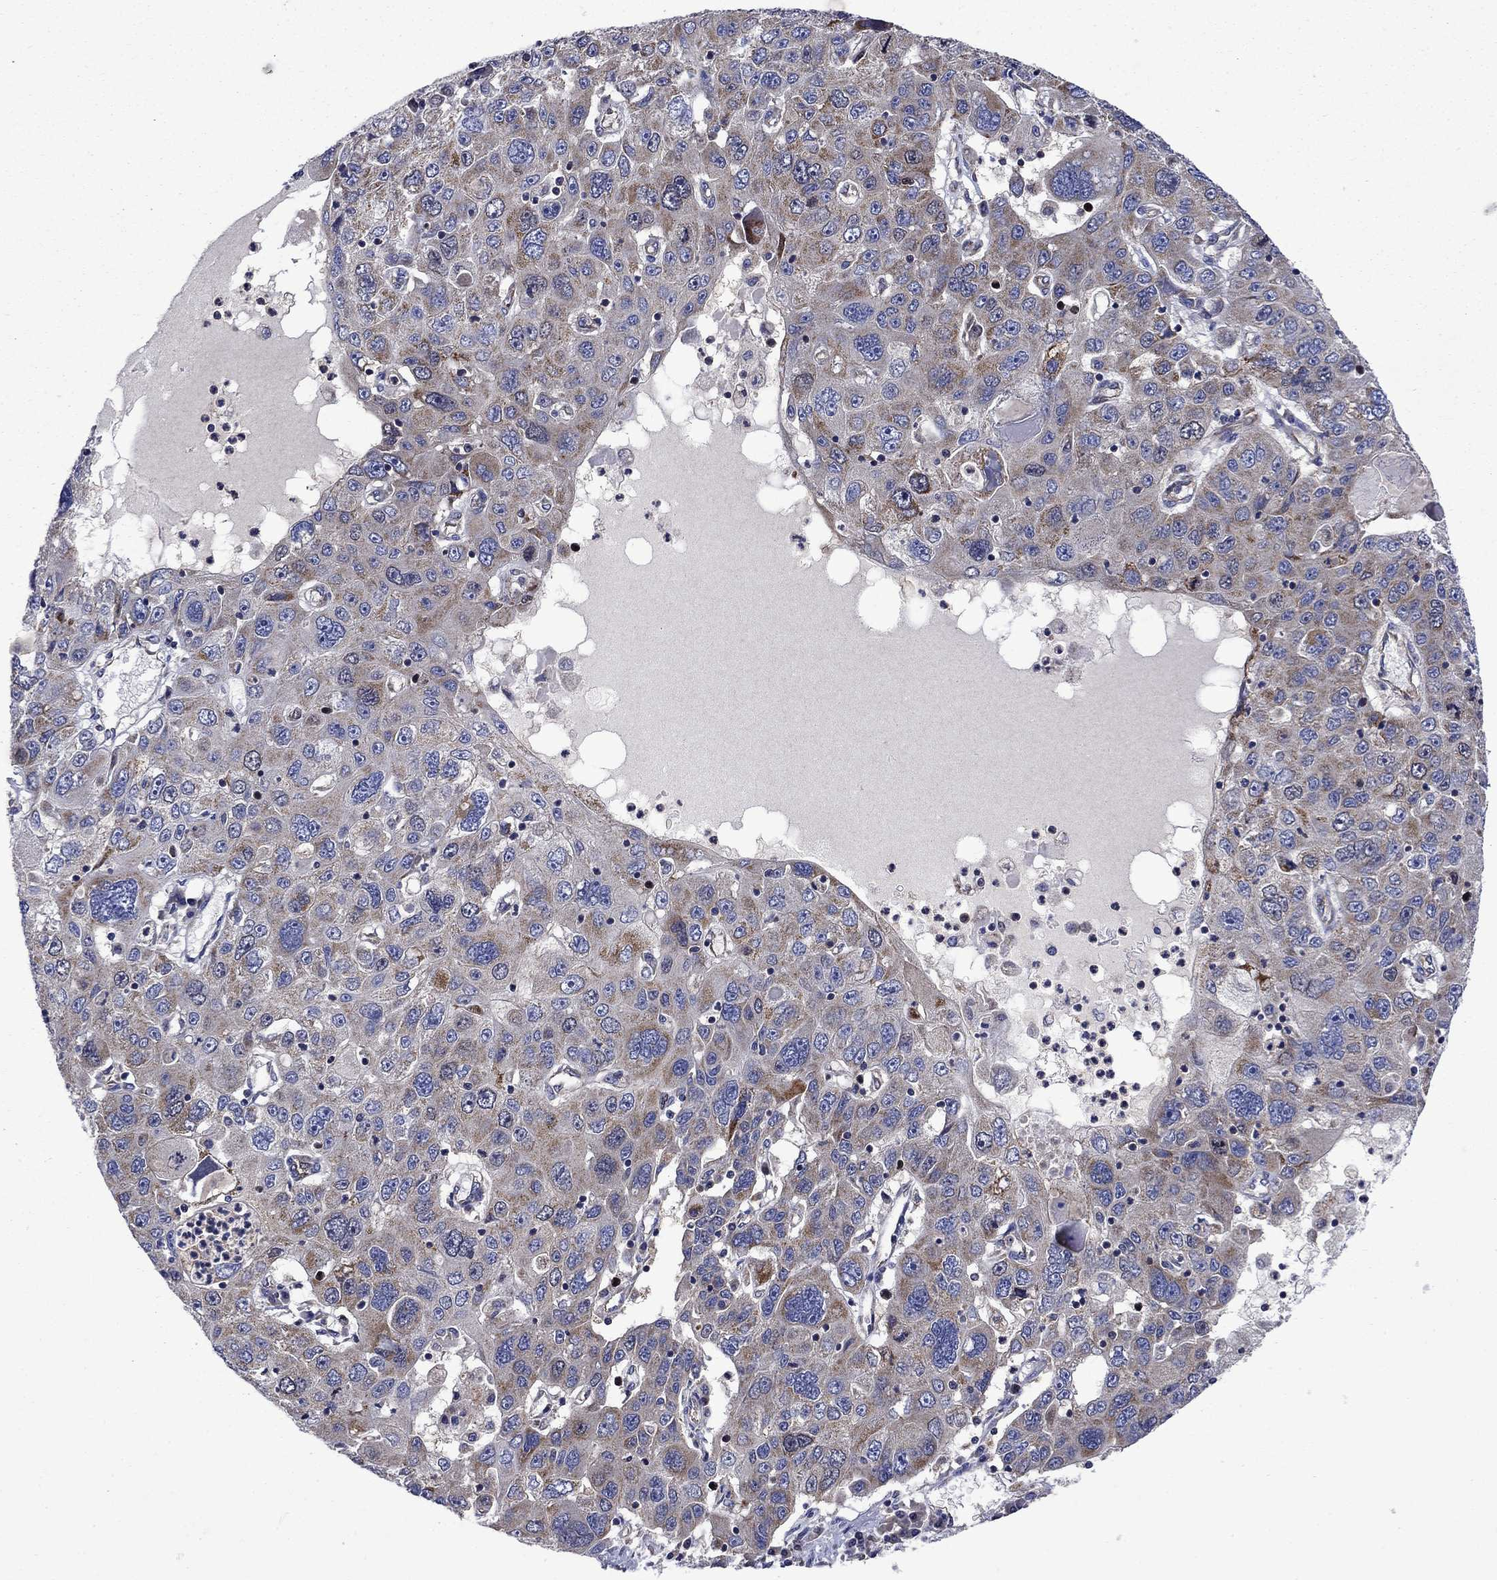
{"staining": {"intensity": "moderate", "quantity": "<25%", "location": "cytoplasmic/membranous"}, "tissue": "stomach cancer", "cell_type": "Tumor cells", "image_type": "cancer", "snomed": [{"axis": "morphology", "description": "Adenocarcinoma, NOS"}, {"axis": "topography", "description": "Stomach"}], "caption": "This is an image of IHC staining of stomach adenocarcinoma, which shows moderate expression in the cytoplasmic/membranous of tumor cells.", "gene": "KIF22", "patient": {"sex": "male", "age": 56}}